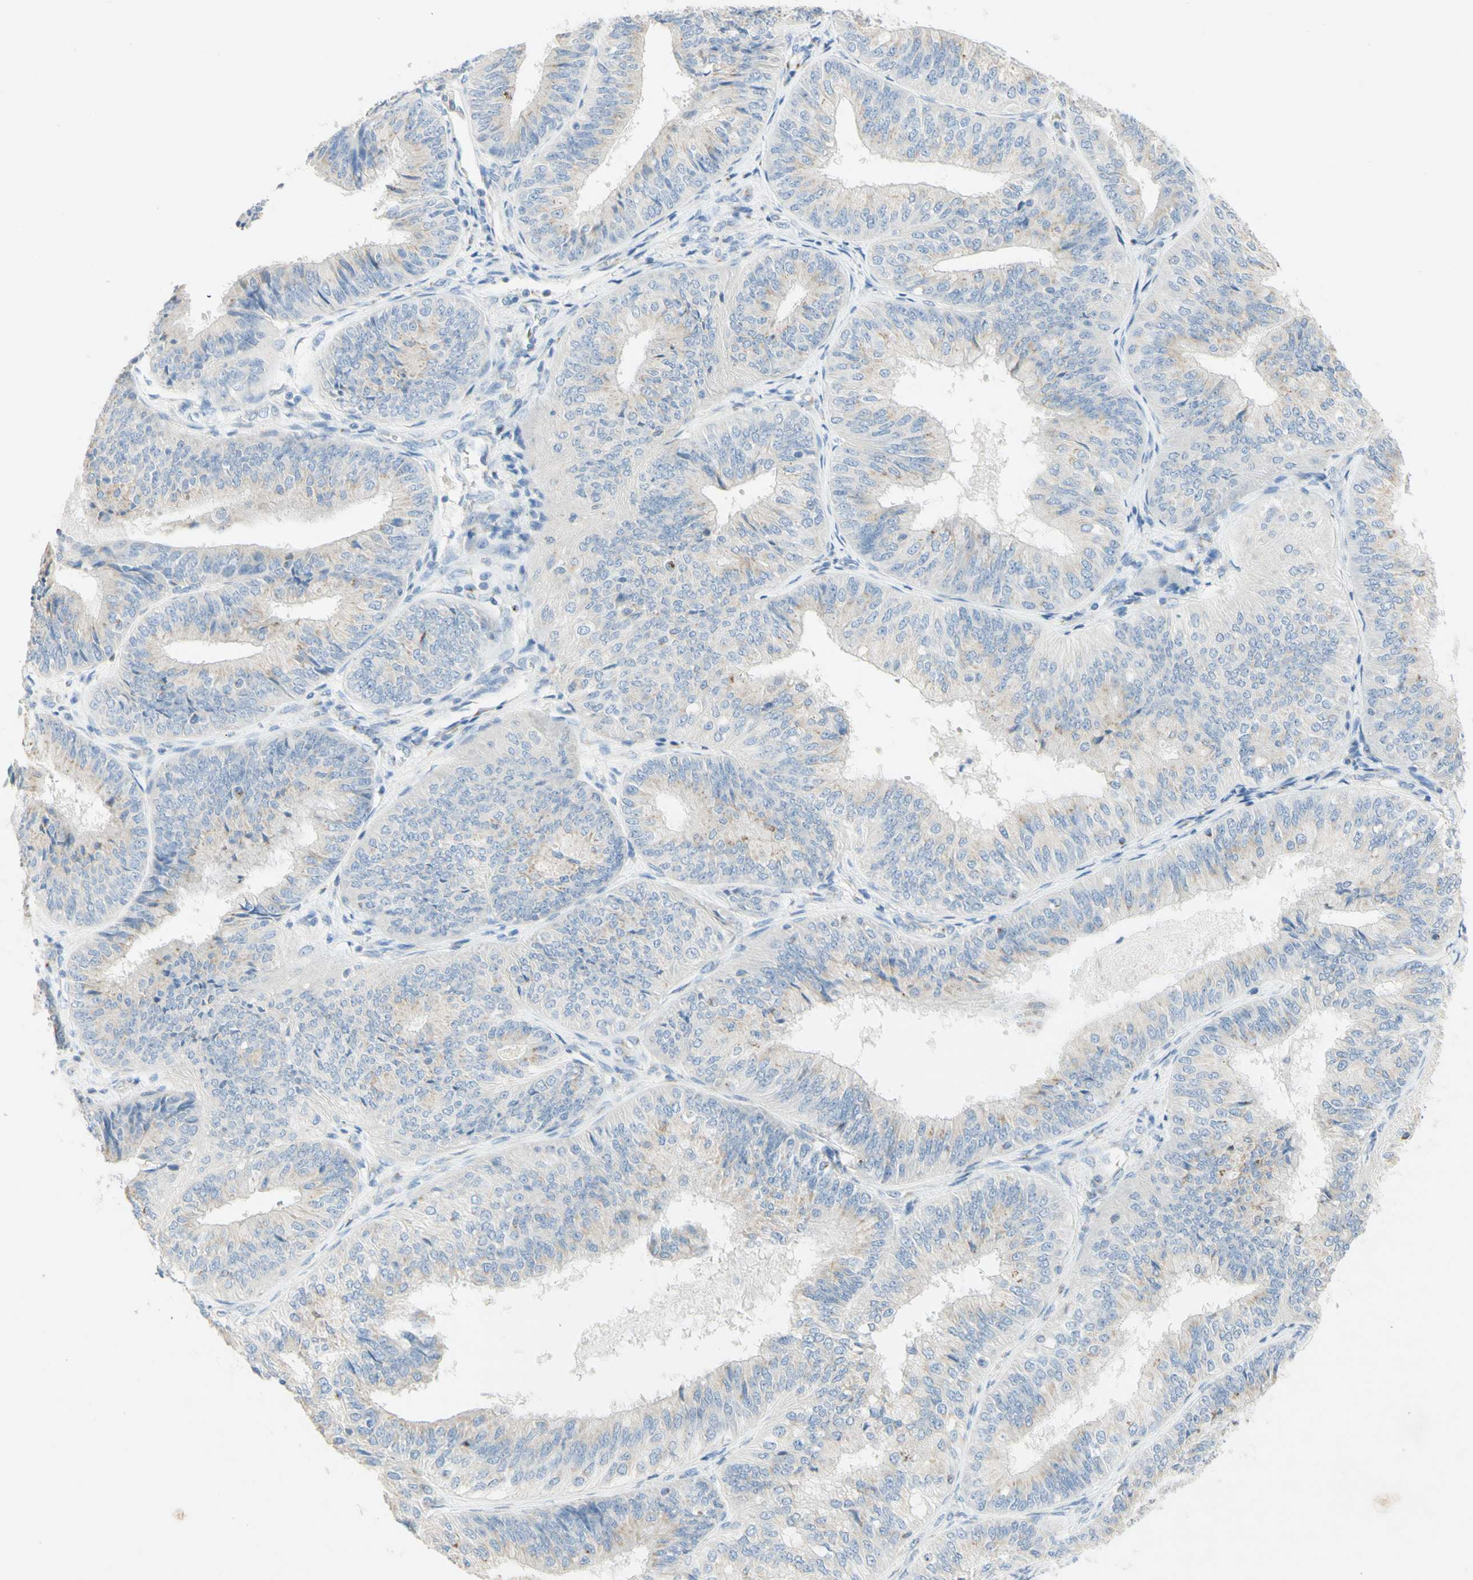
{"staining": {"intensity": "weak", "quantity": ">75%", "location": "cytoplasmic/membranous"}, "tissue": "endometrial cancer", "cell_type": "Tumor cells", "image_type": "cancer", "snomed": [{"axis": "morphology", "description": "Adenocarcinoma, NOS"}, {"axis": "topography", "description": "Endometrium"}], "caption": "Immunohistochemical staining of human adenocarcinoma (endometrial) shows weak cytoplasmic/membranous protein positivity in approximately >75% of tumor cells. (Stains: DAB (3,3'-diaminobenzidine) in brown, nuclei in blue, Microscopy: brightfield microscopy at high magnification).", "gene": "MANEA", "patient": {"sex": "female", "age": 58}}